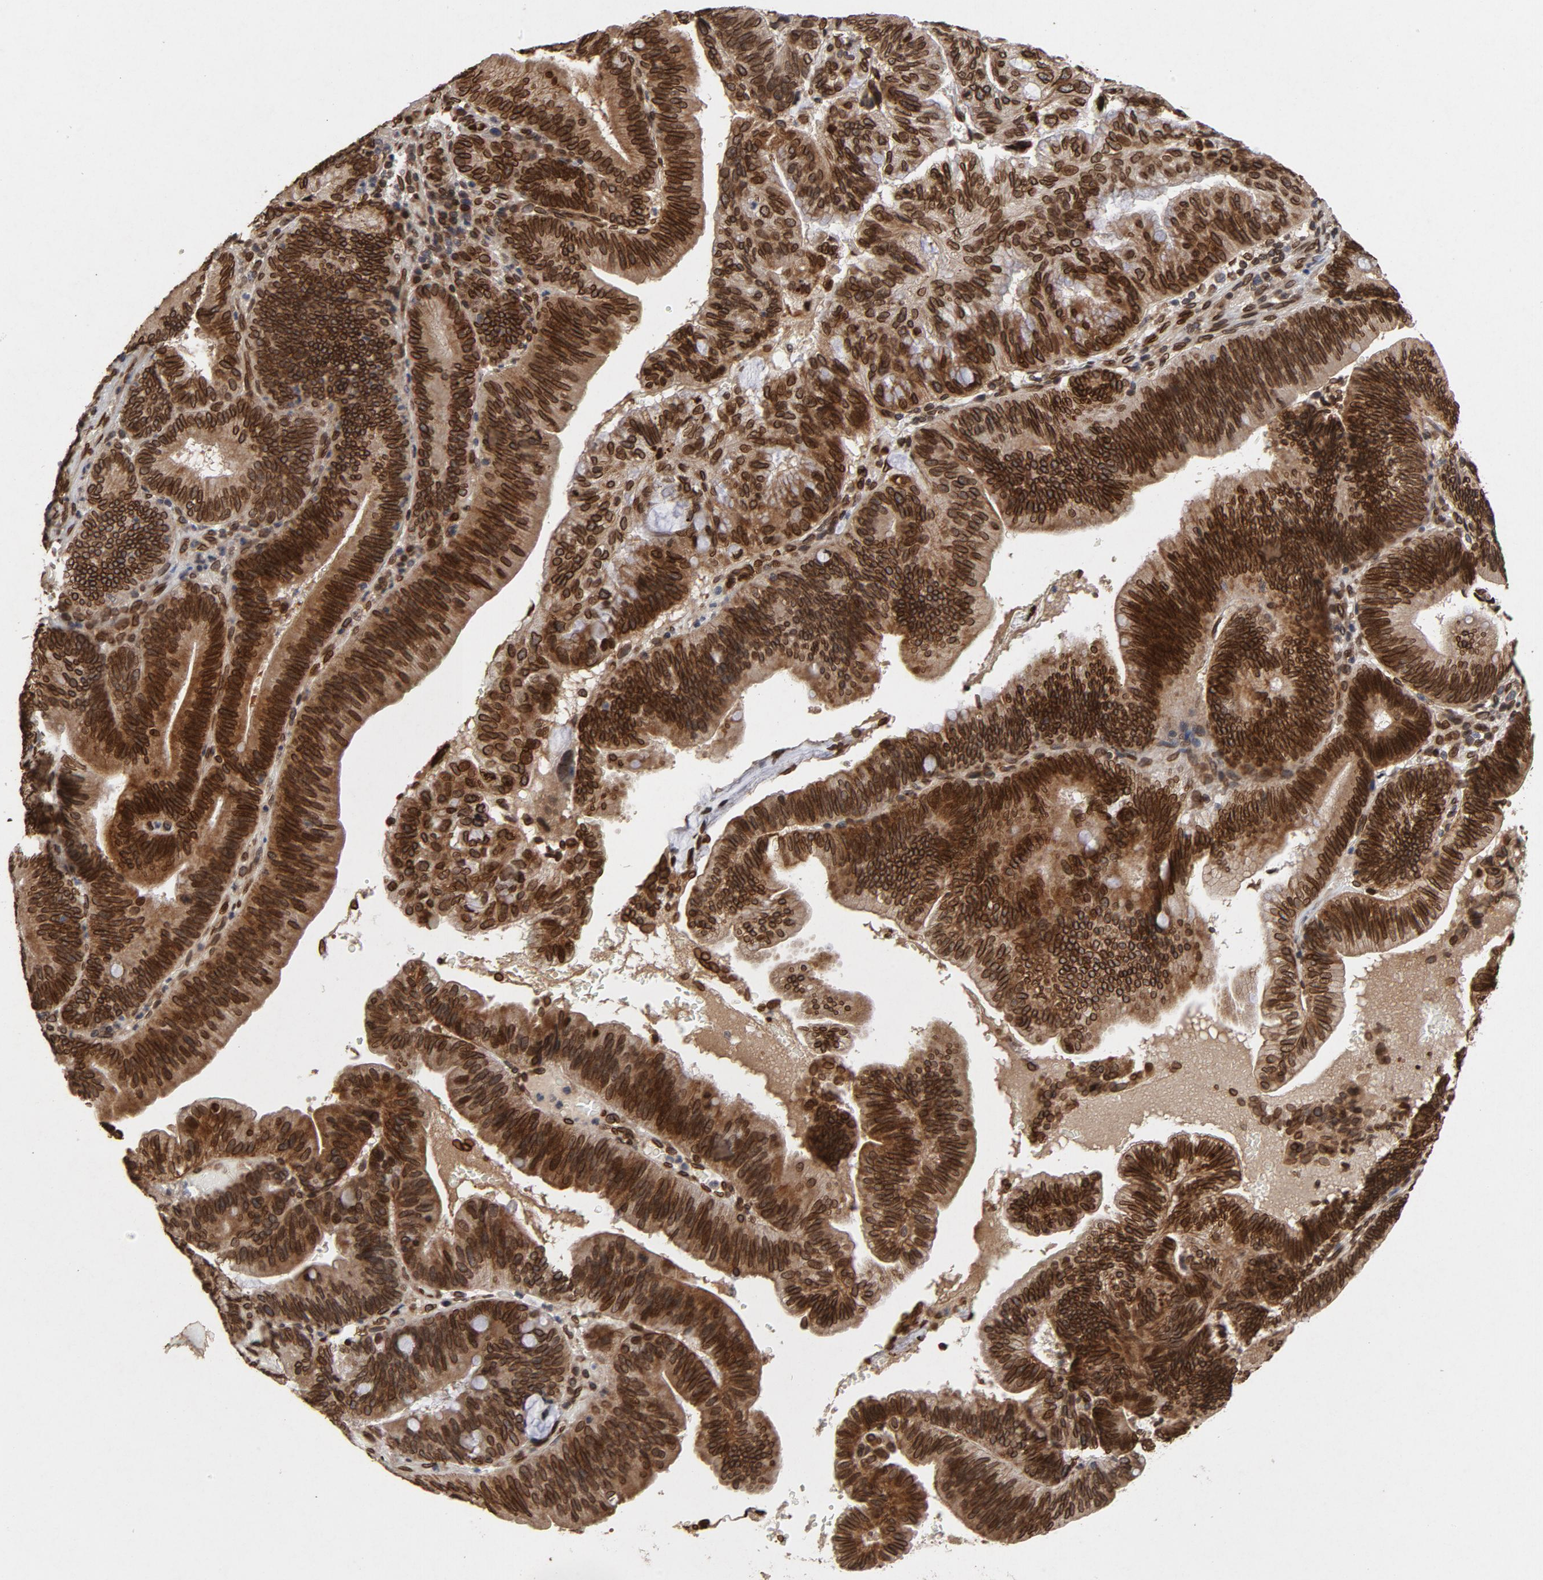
{"staining": {"intensity": "strong", "quantity": ">75%", "location": "cytoplasmic/membranous,nuclear"}, "tissue": "pancreatic cancer", "cell_type": "Tumor cells", "image_type": "cancer", "snomed": [{"axis": "morphology", "description": "Adenocarcinoma, NOS"}, {"axis": "topography", "description": "Pancreas"}], "caption": "Human pancreatic adenocarcinoma stained for a protein (brown) shows strong cytoplasmic/membranous and nuclear positive expression in approximately >75% of tumor cells.", "gene": "LMNA", "patient": {"sex": "male", "age": 82}}